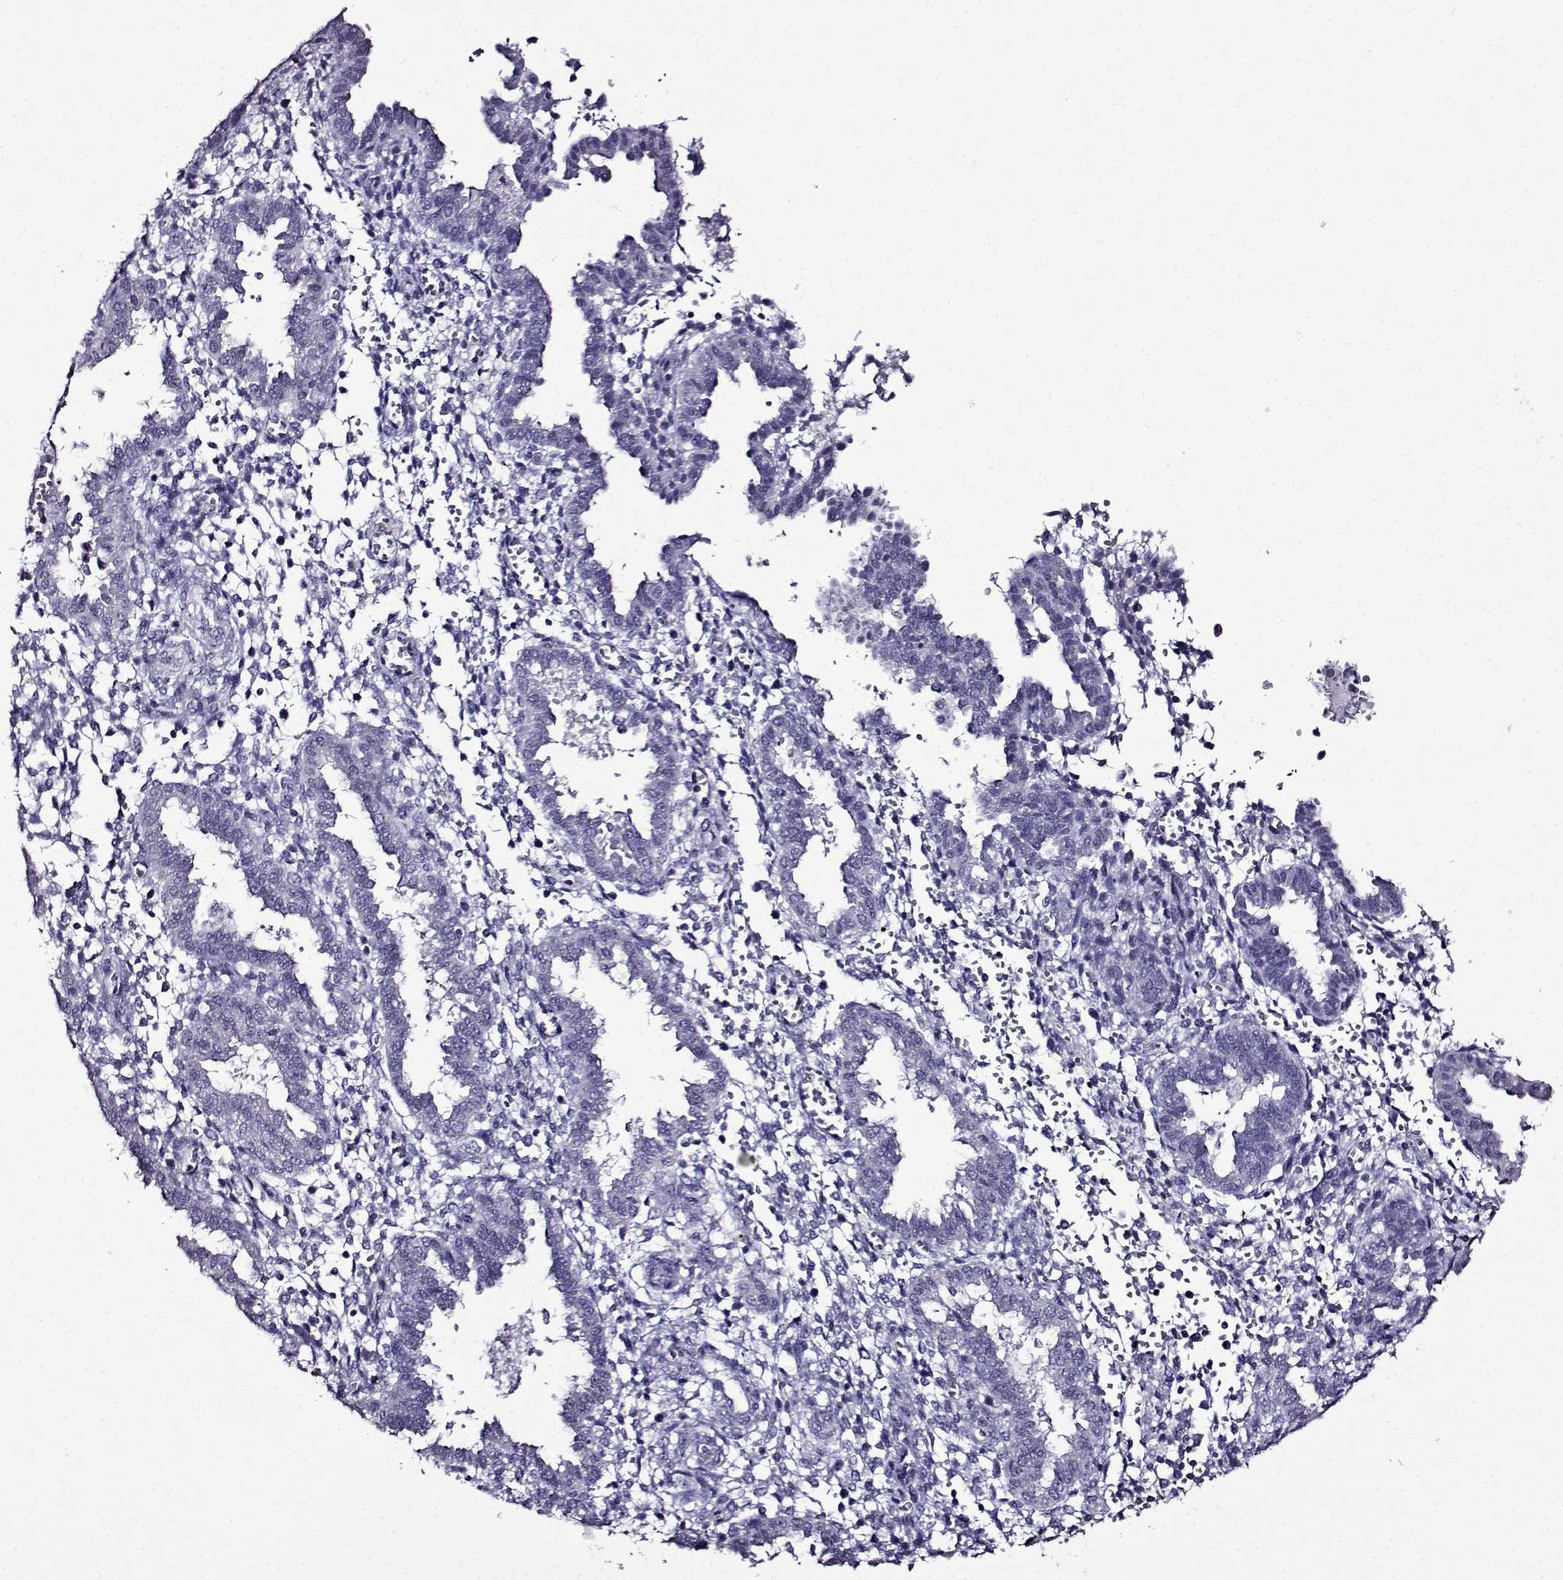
{"staining": {"intensity": "negative", "quantity": "none", "location": "none"}, "tissue": "endometrium", "cell_type": "Cells in endometrial stroma", "image_type": "normal", "snomed": [{"axis": "morphology", "description": "Normal tissue, NOS"}, {"axis": "topography", "description": "Endometrium"}], "caption": "This is an immunohistochemistry histopathology image of normal human endometrium. There is no positivity in cells in endometrial stroma.", "gene": "TMEM266", "patient": {"sex": "female", "age": 37}}